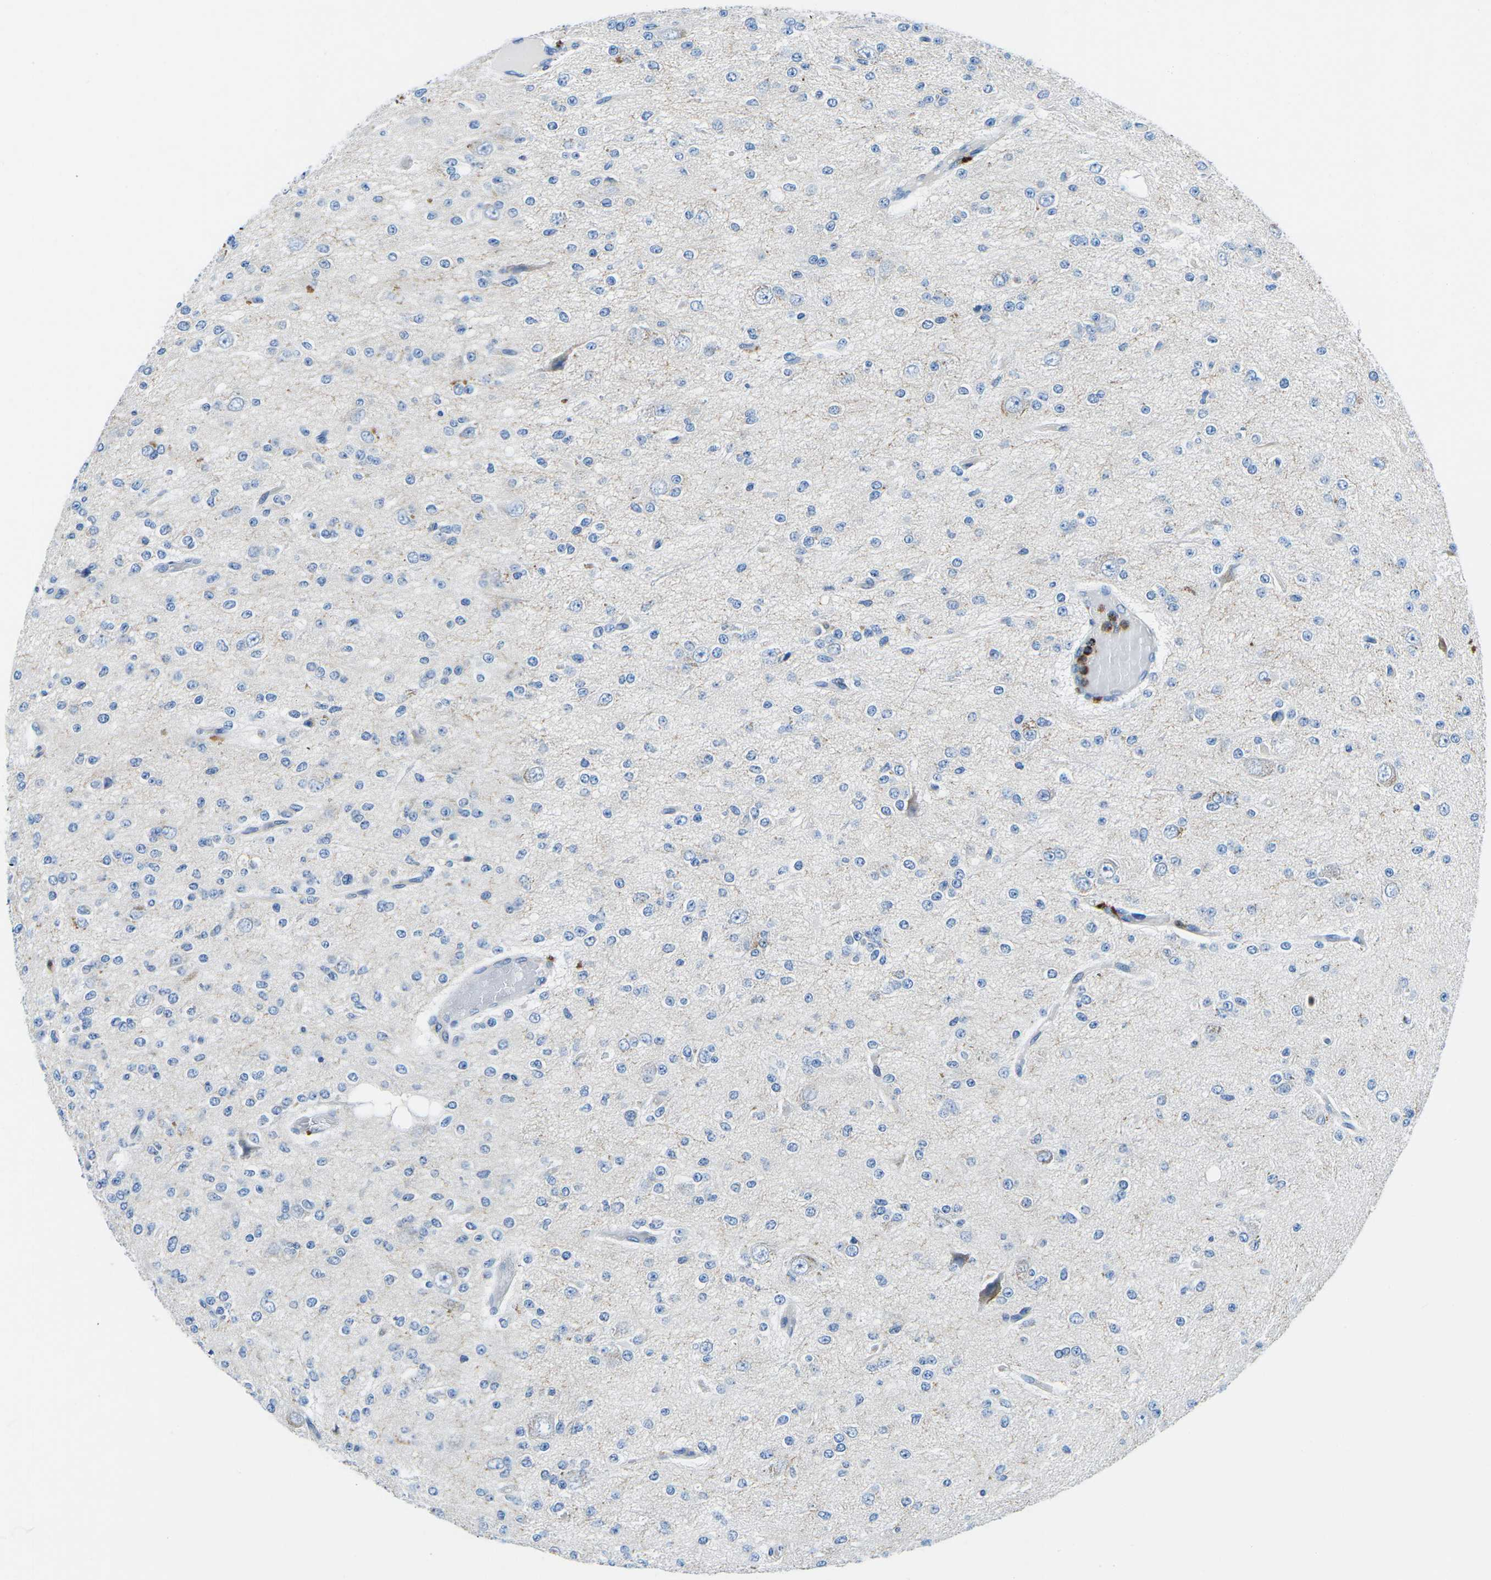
{"staining": {"intensity": "negative", "quantity": "none", "location": "none"}, "tissue": "glioma", "cell_type": "Tumor cells", "image_type": "cancer", "snomed": [{"axis": "morphology", "description": "Glioma, malignant, Low grade"}, {"axis": "topography", "description": "Brain"}], "caption": "Malignant low-grade glioma stained for a protein using immunohistochemistry (IHC) shows no staining tumor cells.", "gene": "MC4R", "patient": {"sex": "male", "age": 38}}